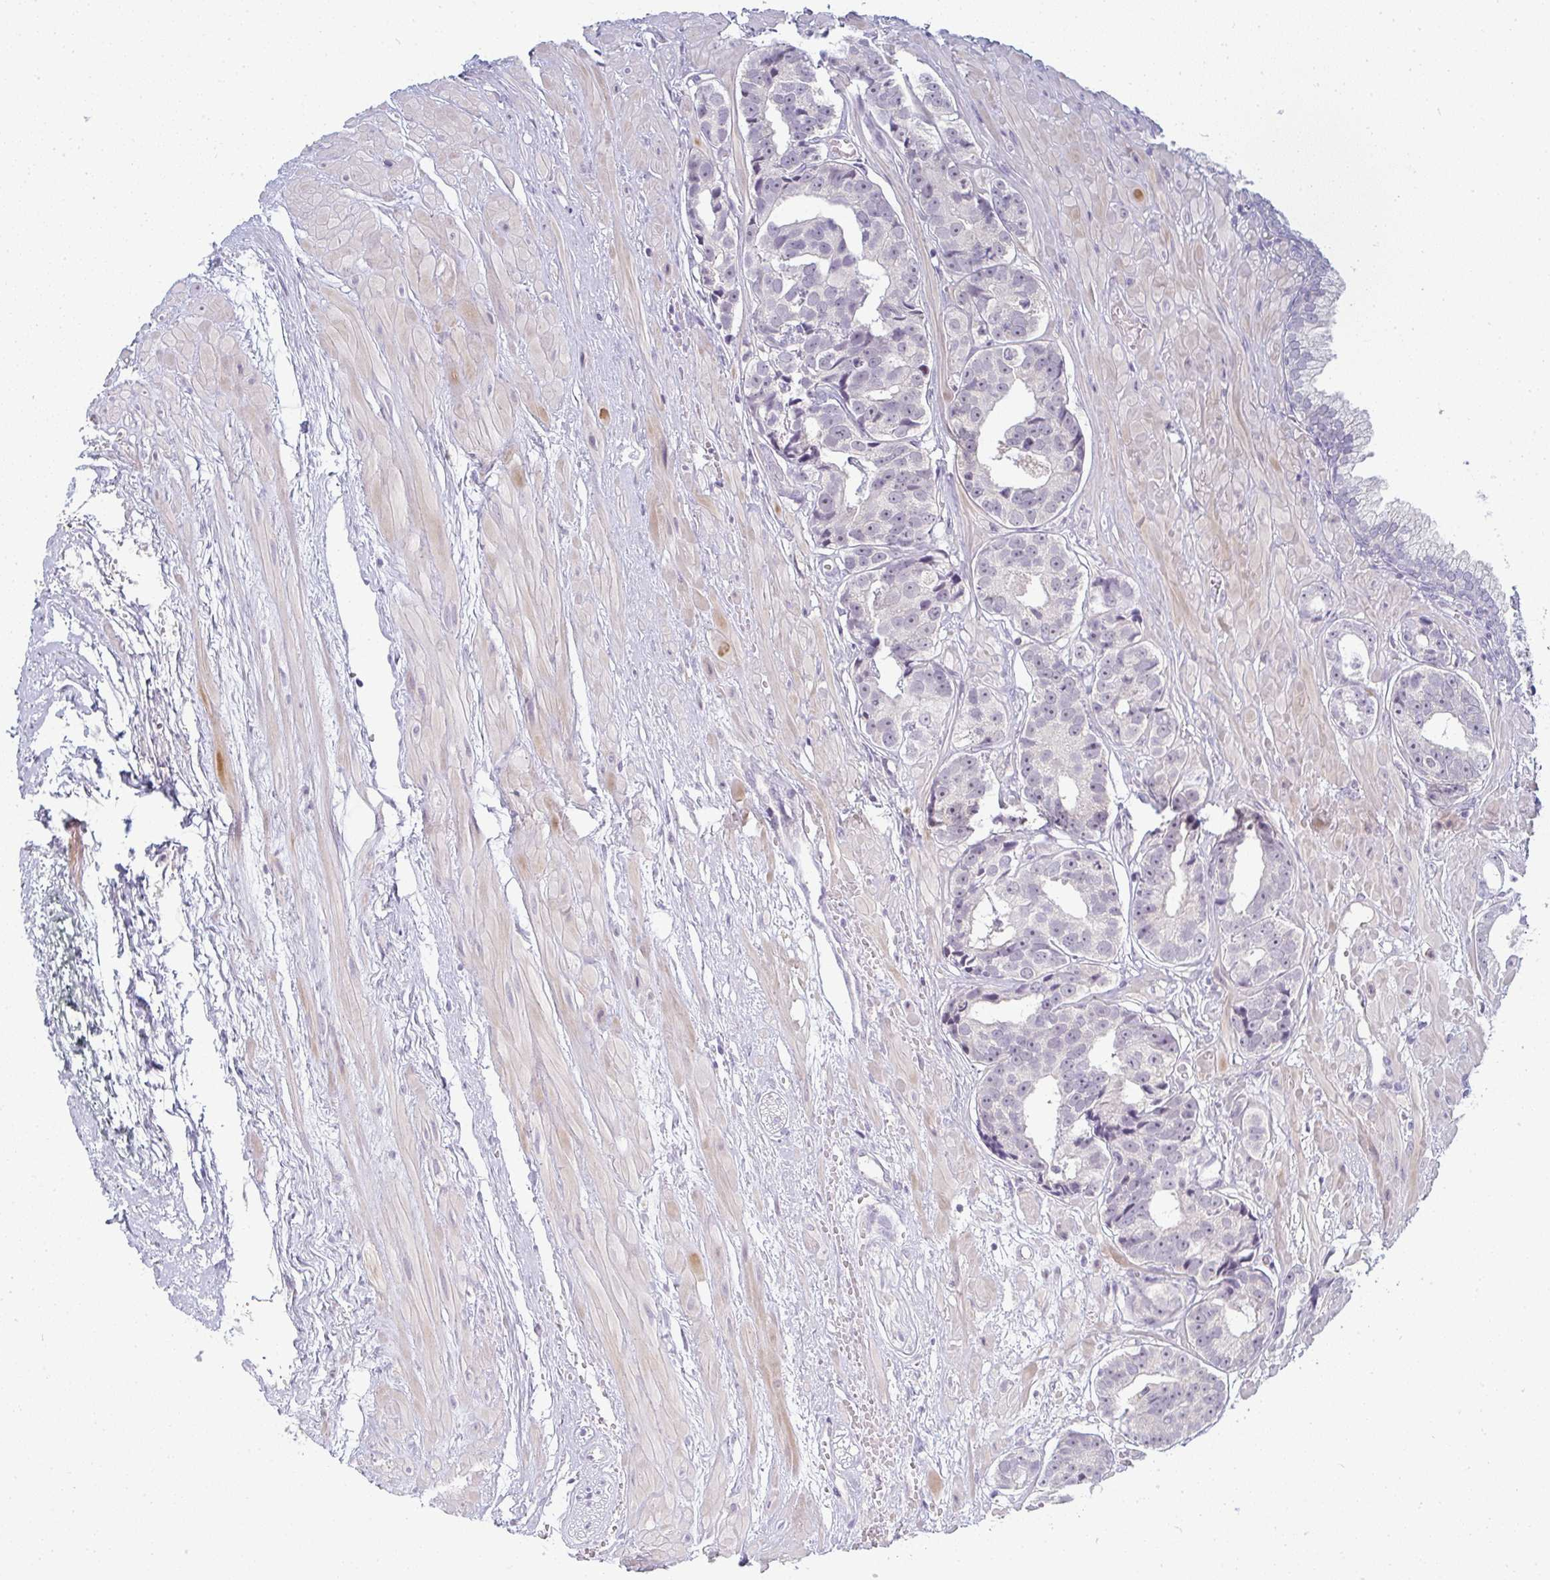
{"staining": {"intensity": "negative", "quantity": "none", "location": "none"}, "tissue": "prostate cancer", "cell_type": "Tumor cells", "image_type": "cancer", "snomed": [{"axis": "morphology", "description": "Adenocarcinoma, High grade"}, {"axis": "topography", "description": "Prostate"}], "caption": "Tumor cells show no significant protein staining in prostate cancer (adenocarcinoma (high-grade)).", "gene": "PPFIA4", "patient": {"sex": "male", "age": 71}}